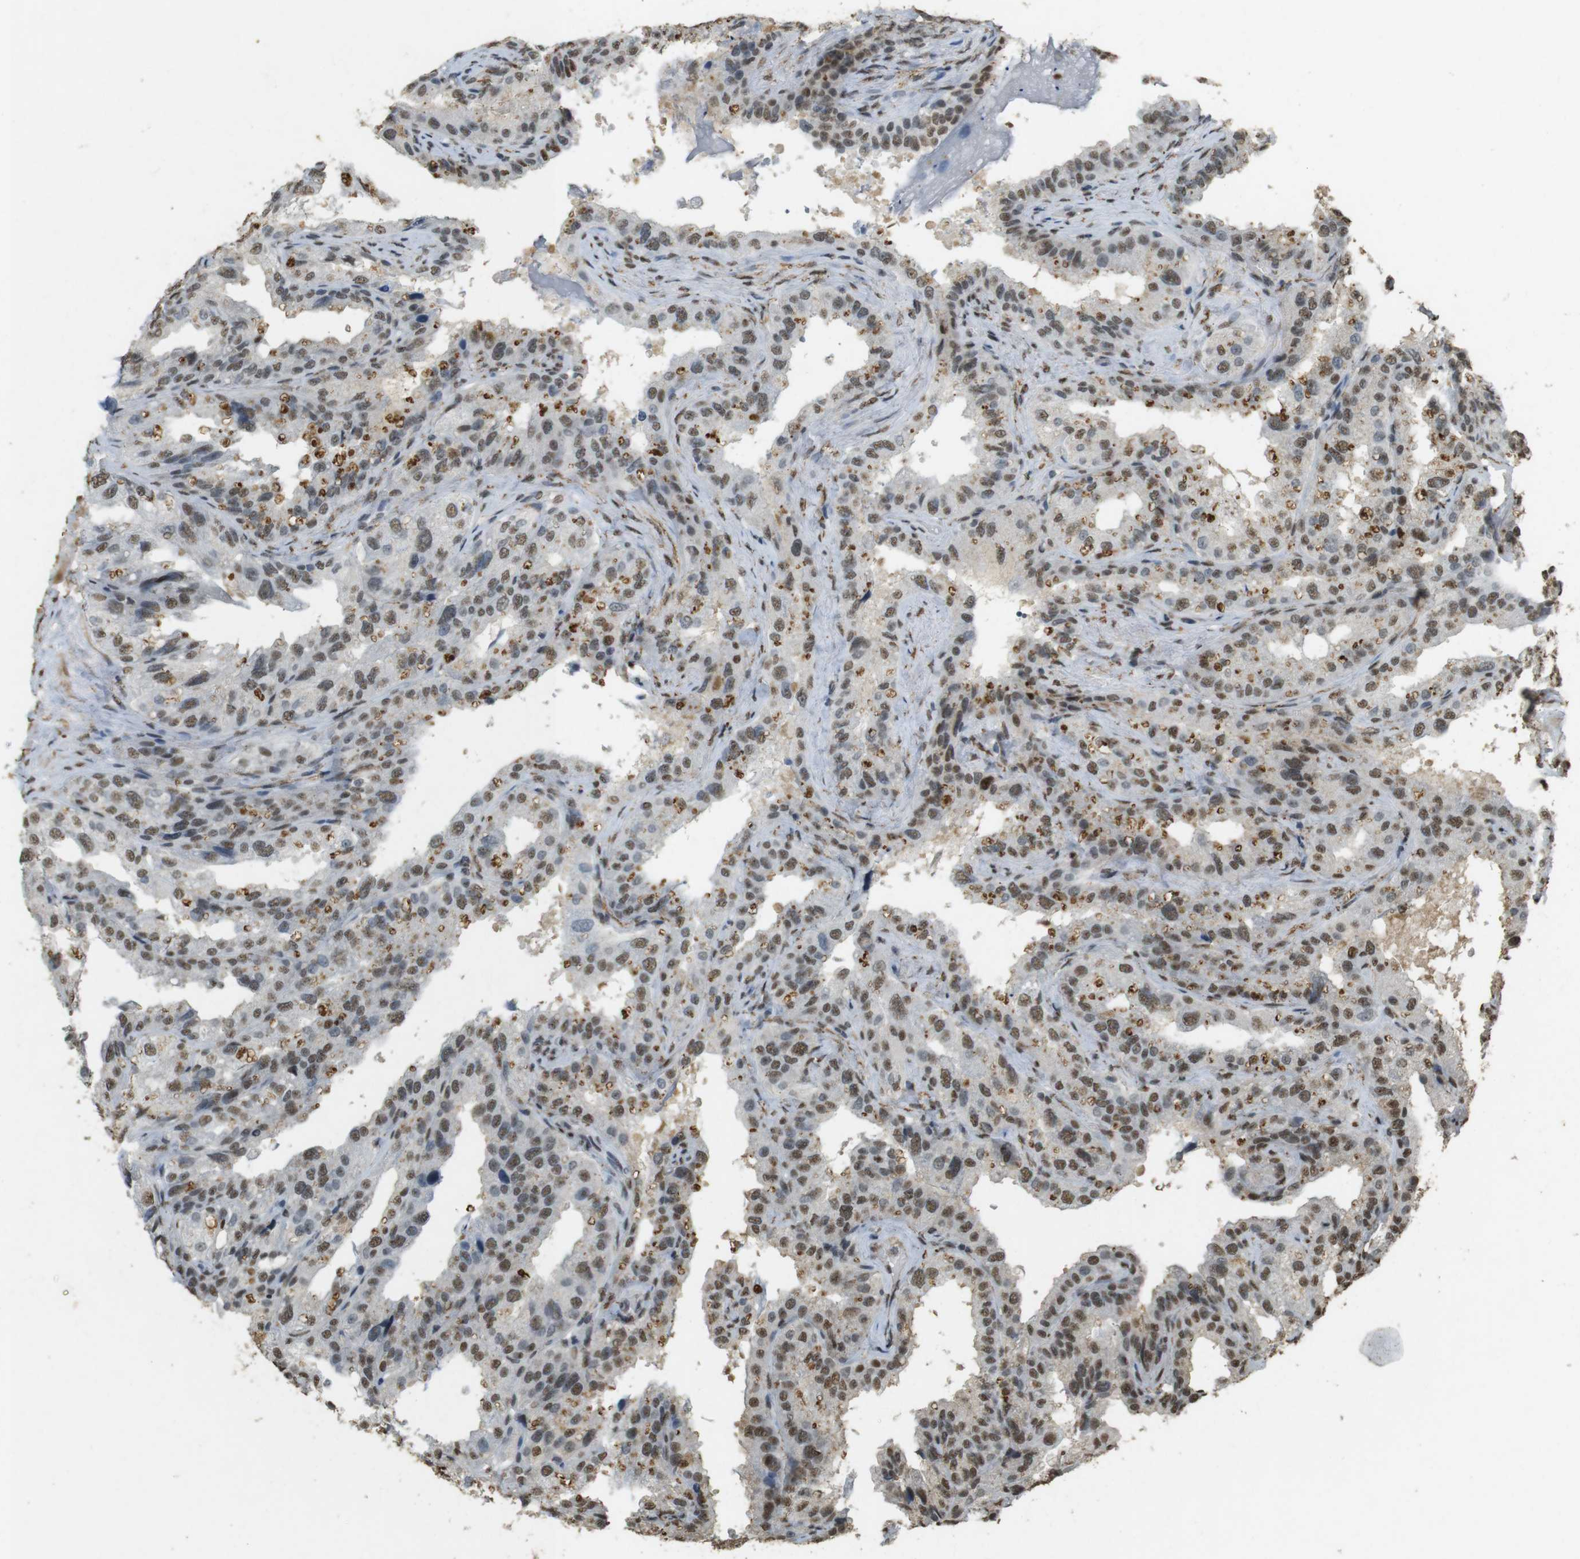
{"staining": {"intensity": "moderate", "quantity": ">75%", "location": "nuclear"}, "tissue": "seminal vesicle", "cell_type": "Glandular cells", "image_type": "normal", "snomed": [{"axis": "morphology", "description": "Normal tissue, NOS"}, {"axis": "topography", "description": "Seminal veicle"}], "caption": "This micrograph displays immunohistochemistry staining of unremarkable human seminal vesicle, with medium moderate nuclear expression in approximately >75% of glandular cells.", "gene": "GATA4", "patient": {"sex": "male", "age": 68}}